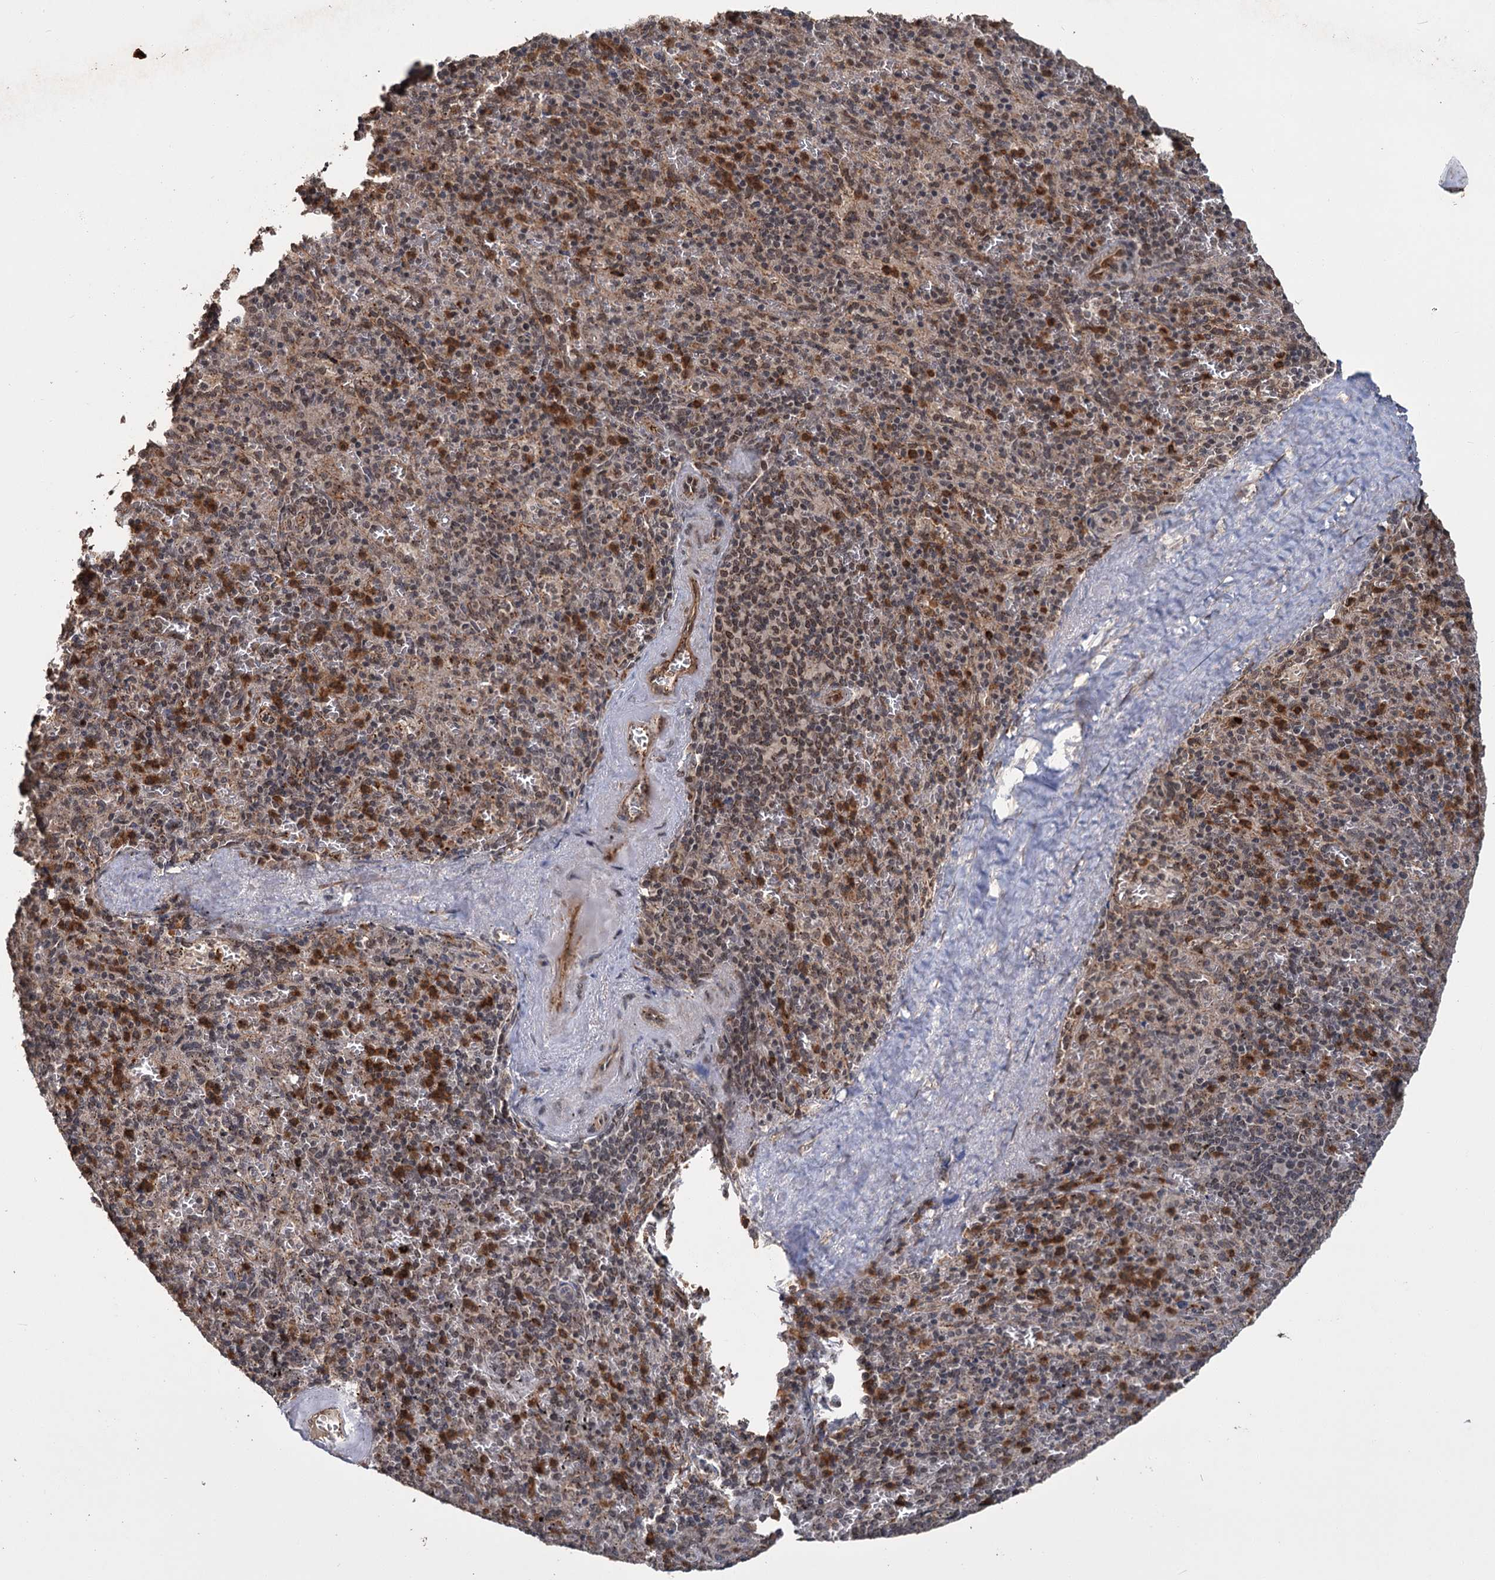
{"staining": {"intensity": "strong", "quantity": "<25%", "location": "cytoplasmic/membranous,nuclear"}, "tissue": "spleen", "cell_type": "Cells in red pulp", "image_type": "normal", "snomed": [{"axis": "morphology", "description": "Normal tissue, NOS"}, {"axis": "topography", "description": "Spleen"}], "caption": "Immunohistochemistry (DAB (3,3'-diaminobenzidine)) staining of normal spleen reveals strong cytoplasmic/membranous,nuclear protein staining in approximately <25% of cells in red pulp. Nuclei are stained in blue.", "gene": "KANSL2", "patient": {"sex": "male", "age": 82}}